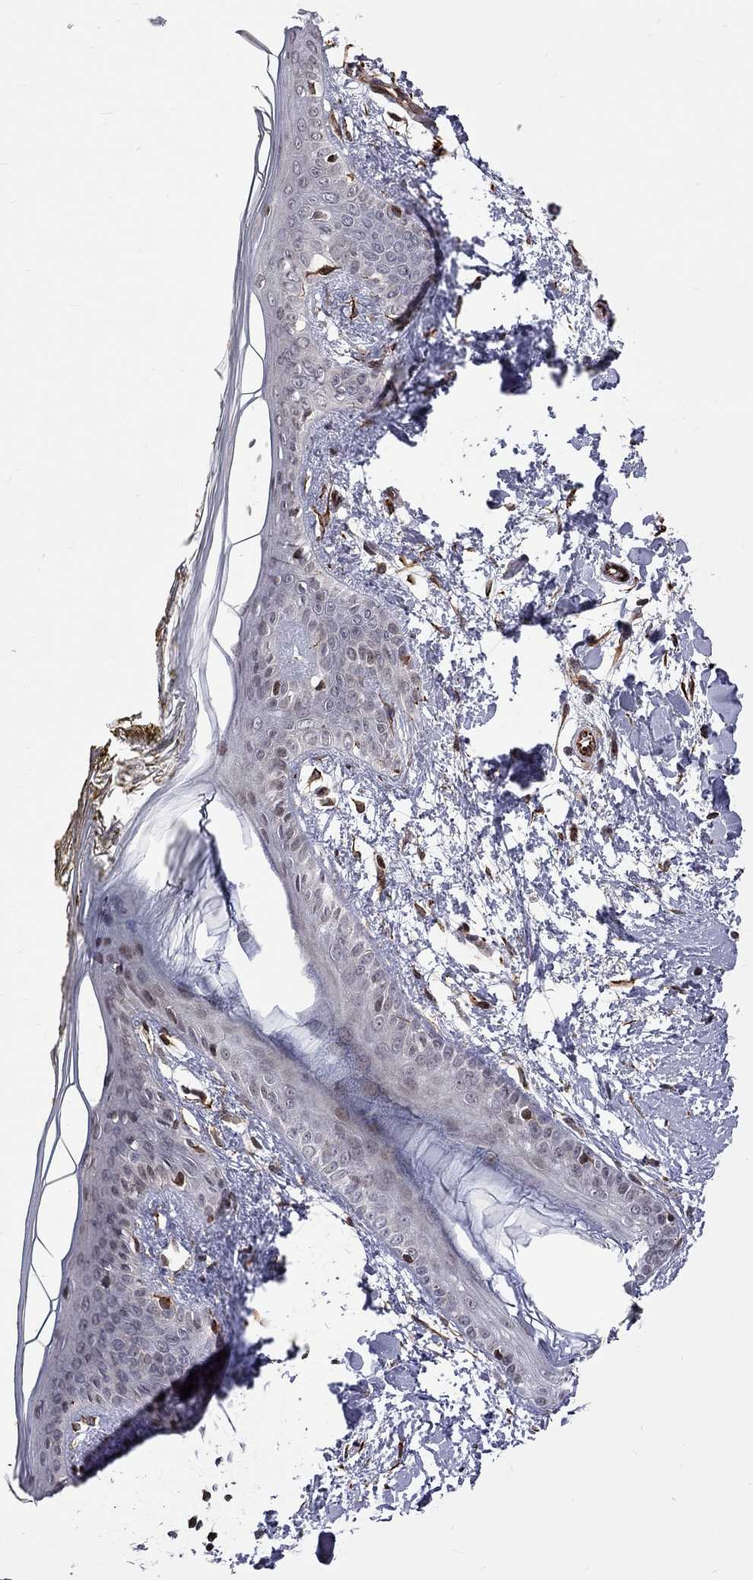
{"staining": {"intensity": "moderate", "quantity": ">75%", "location": "cytoplasmic/membranous"}, "tissue": "skin", "cell_type": "Fibroblasts", "image_type": "normal", "snomed": [{"axis": "morphology", "description": "Normal tissue, NOS"}, {"axis": "topography", "description": "Skin"}], "caption": "Immunohistochemistry (IHC) micrograph of unremarkable skin: human skin stained using immunohistochemistry (IHC) displays medium levels of moderate protein expression localized specifically in the cytoplasmic/membranous of fibroblasts, appearing as a cytoplasmic/membranous brown color.", "gene": "MTNR1B", "patient": {"sex": "female", "age": 34}}